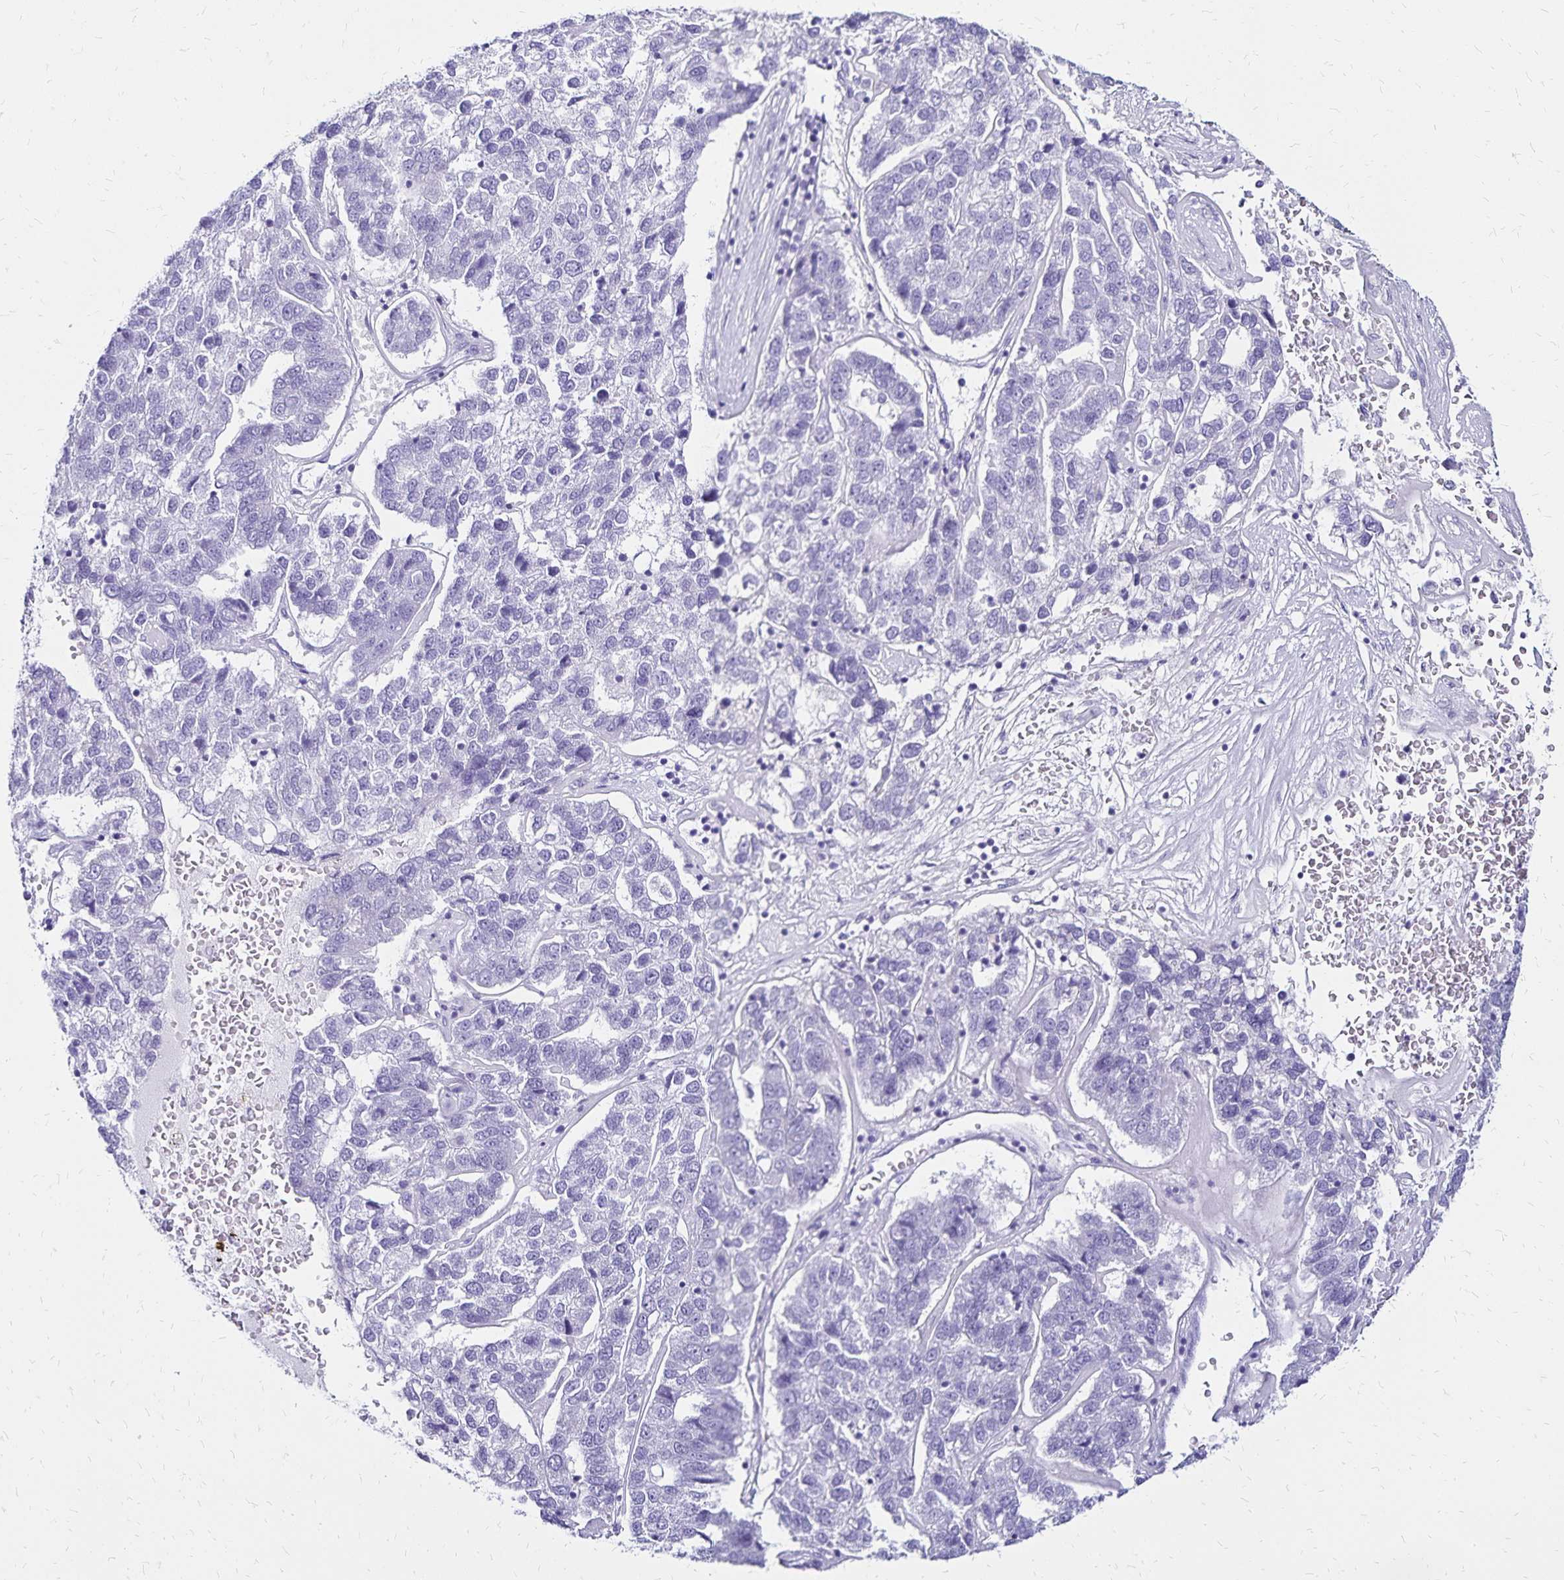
{"staining": {"intensity": "negative", "quantity": "none", "location": "none"}, "tissue": "pancreatic cancer", "cell_type": "Tumor cells", "image_type": "cancer", "snomed": [{"axis": "morphology", "description": "Adenocarcinoma, NOS"}, {"axis": "topography", "description": "Pancreas"}], "caption": "IHC histopathology image of human pancreatic cancer (adenocarcinoma) stained for a protein (brown), which shows no staining in tumor cells.", "gene": "LIN28B", "patient": {"sex": "female", "age": 61}}